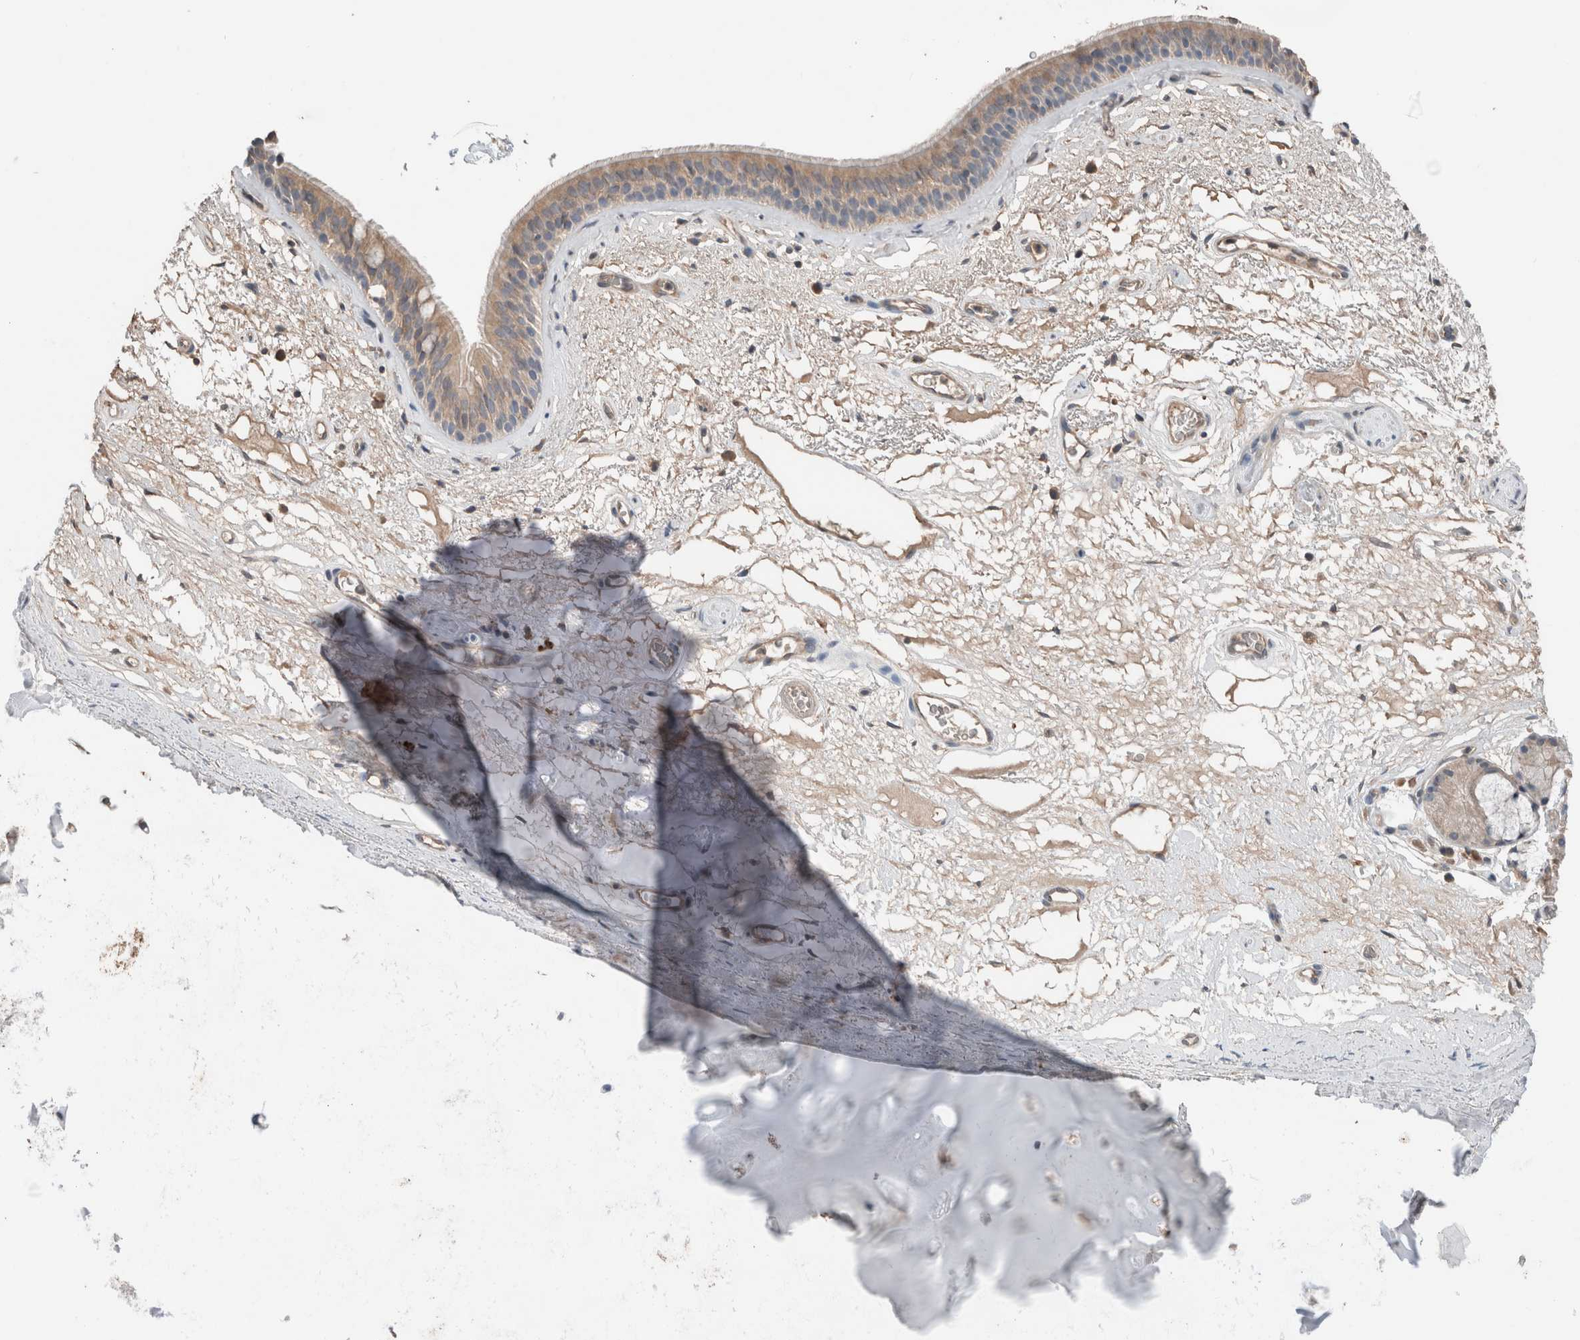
{"staining": {"intensity": "weak", "quantity": ">75%", "location": "cytoplasmic/membranous"}, "tissue": "bronchus", "cell_type": "Respiratory epithelial cells", "image_type": "normal", "snomed": [{"axis": "morphology", "description": "Normal tissue, NOS"}, {"axis": "topography", "description": "Cartilage tissue"}], "caption": "This is an image of immunohistochemistry (IHC) staining of normal bronchus, which shows weak positivity in the cytoplasmic/membranous of respiratory epithelial cells.", "gene": "ERAP2", "patient": {"sex": "female", "age": 63}}